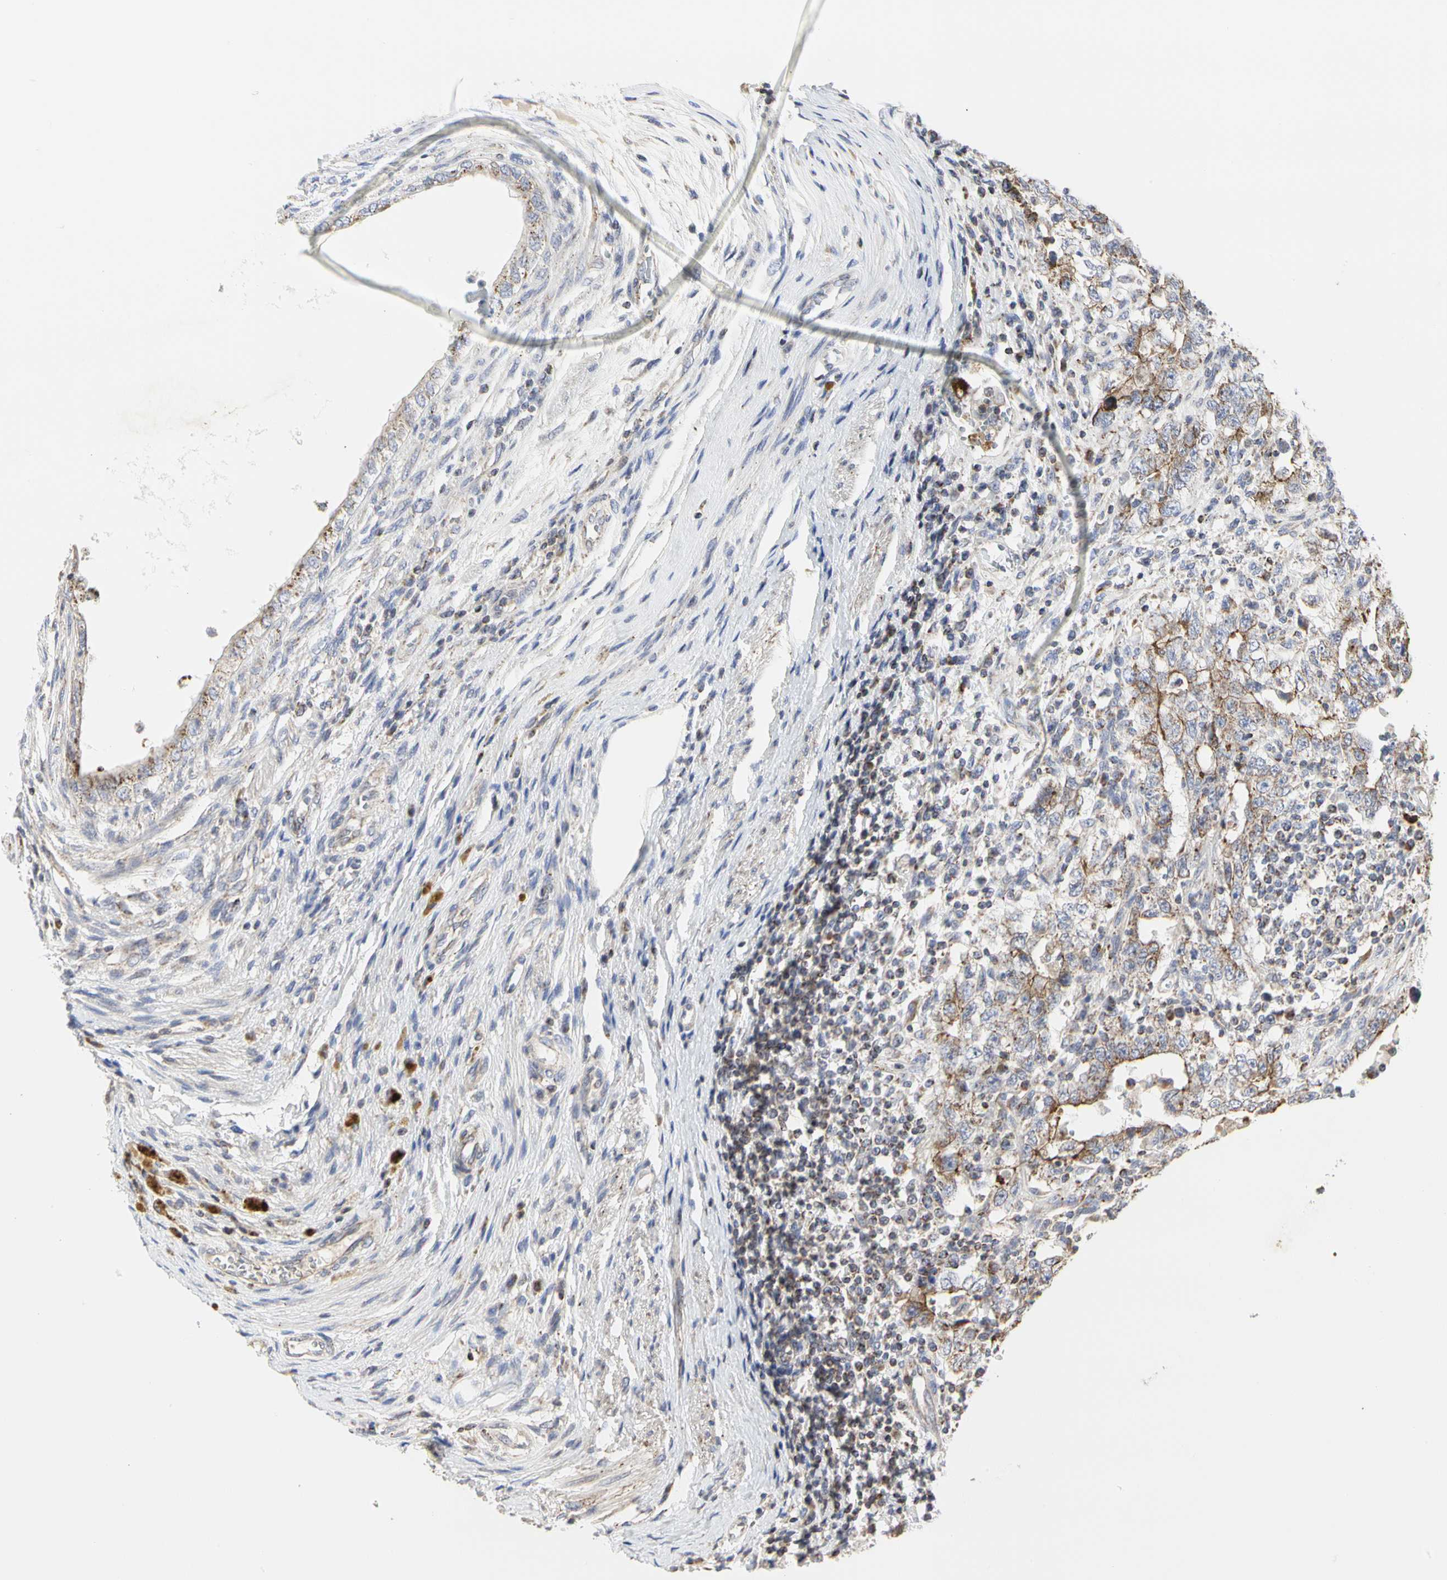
{"staining": {"intensity": "moderate", "quantity": "<25%", "location": "cytoplasmic/membranous"}, "tissue": "testis cancer", "cell_type": "Tumor cells", "image_type": "cancer", "snomed": [{"axis": "morphology", "description": "Carcinoma, Embryonal, NOS"}, {"axis": "topography", "description": "Testis"}], "caption": "Moderate cytoplasmic/membranous positivity is seen in about <25% of tumor cells in testis cancer (embryonal carcinoma).", "gene": "TSKU", "patient": {"sex": "male", "age": 26}}